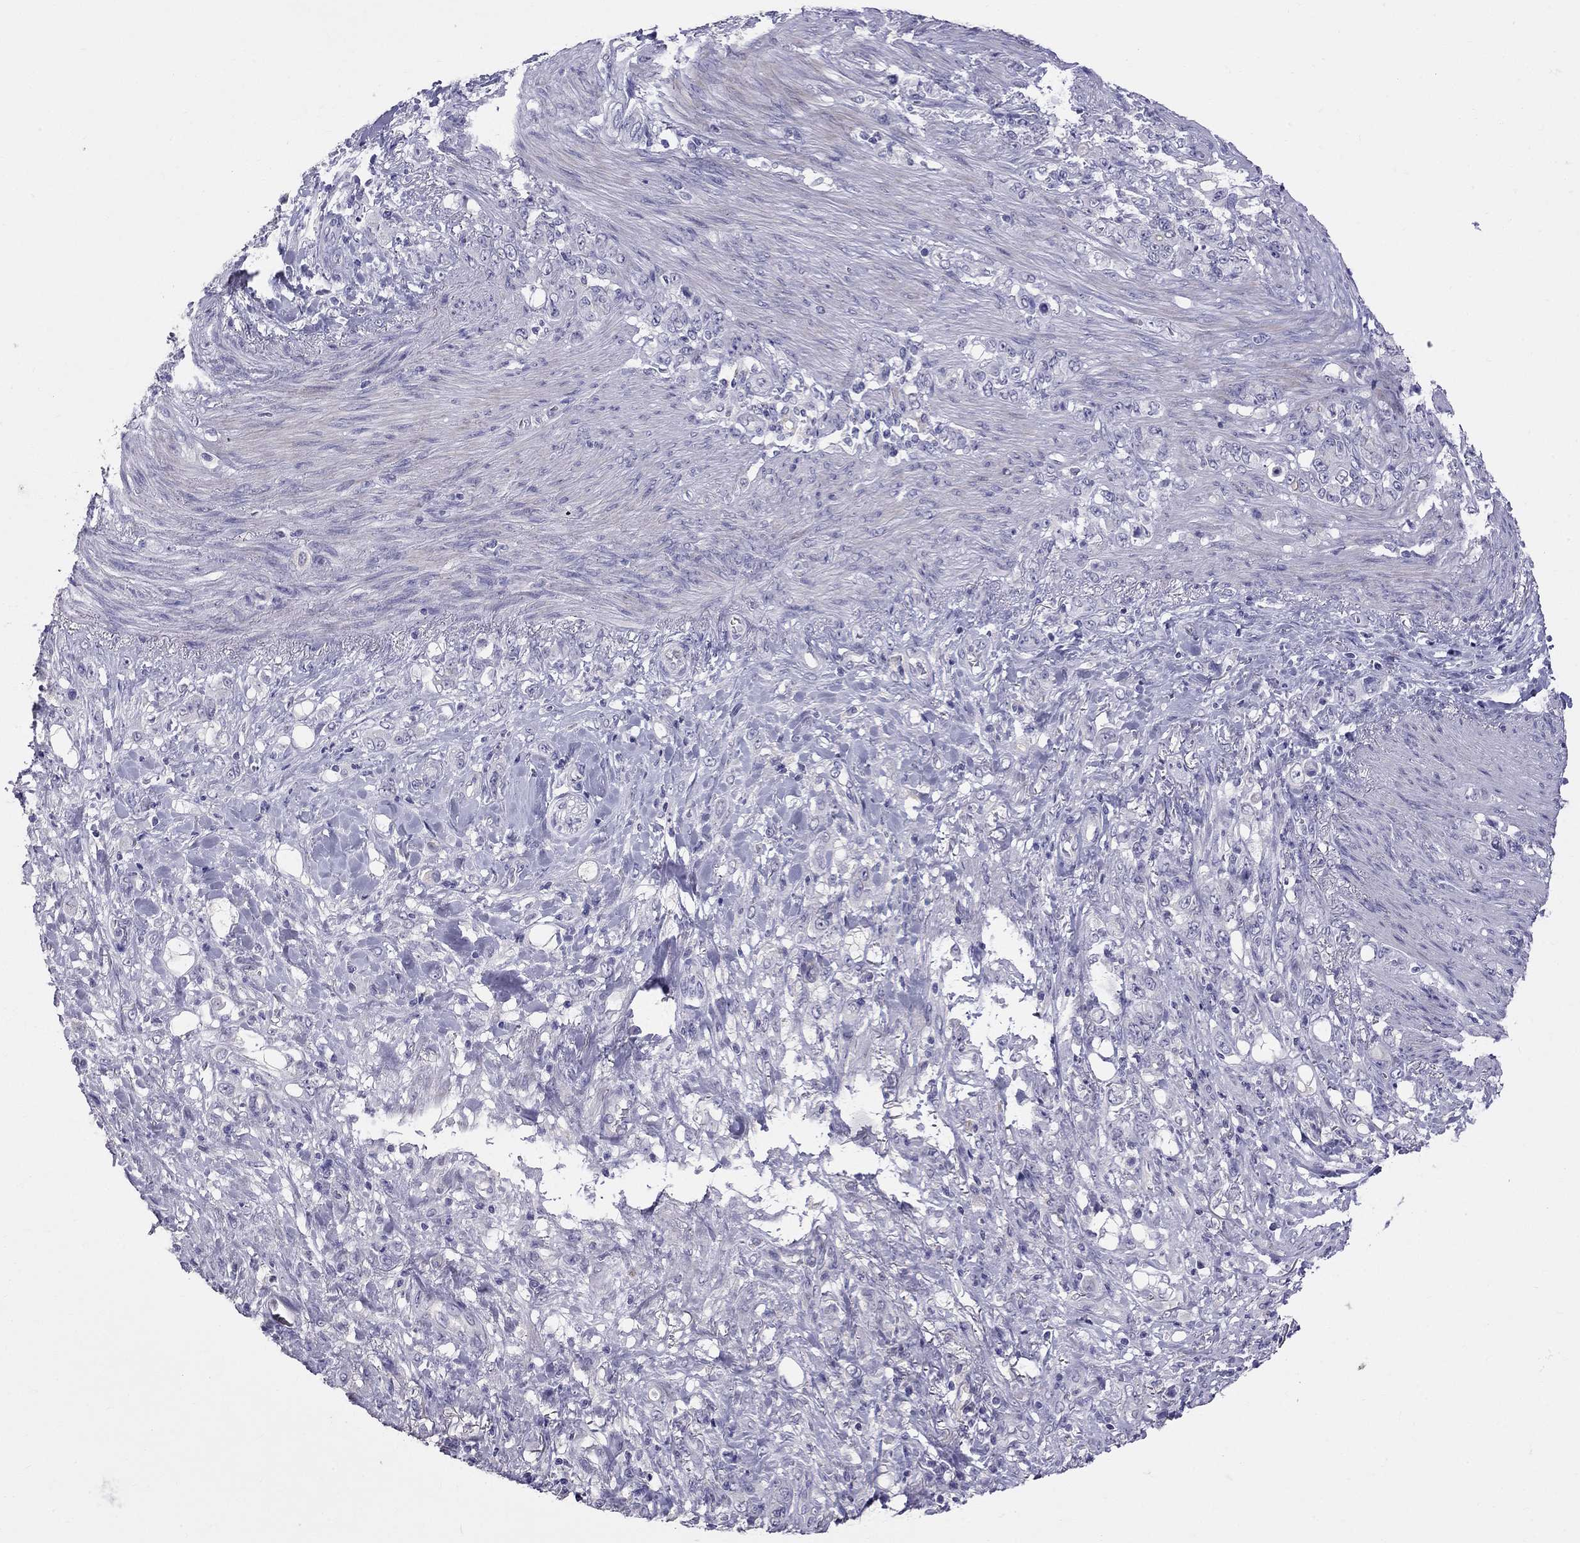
{"staining": {"intensity": "negative", "quantity": "none", "location": "none"}, "tissue": "stomach cancer", "cell_type": "Tumor cells", "image_type": "cancer", "snomed": [{"axis": "morphology", "description": "Adenocarcinoma, NOS"}, {"axis": "topography", "description": "Stomach"}], "caption": "Histopathology image shows no significant protein staining in tumor cells of stomach adenocarcinoma.", "gene": "CFAP91", "patient": {"sex": "female", "age": 79}}